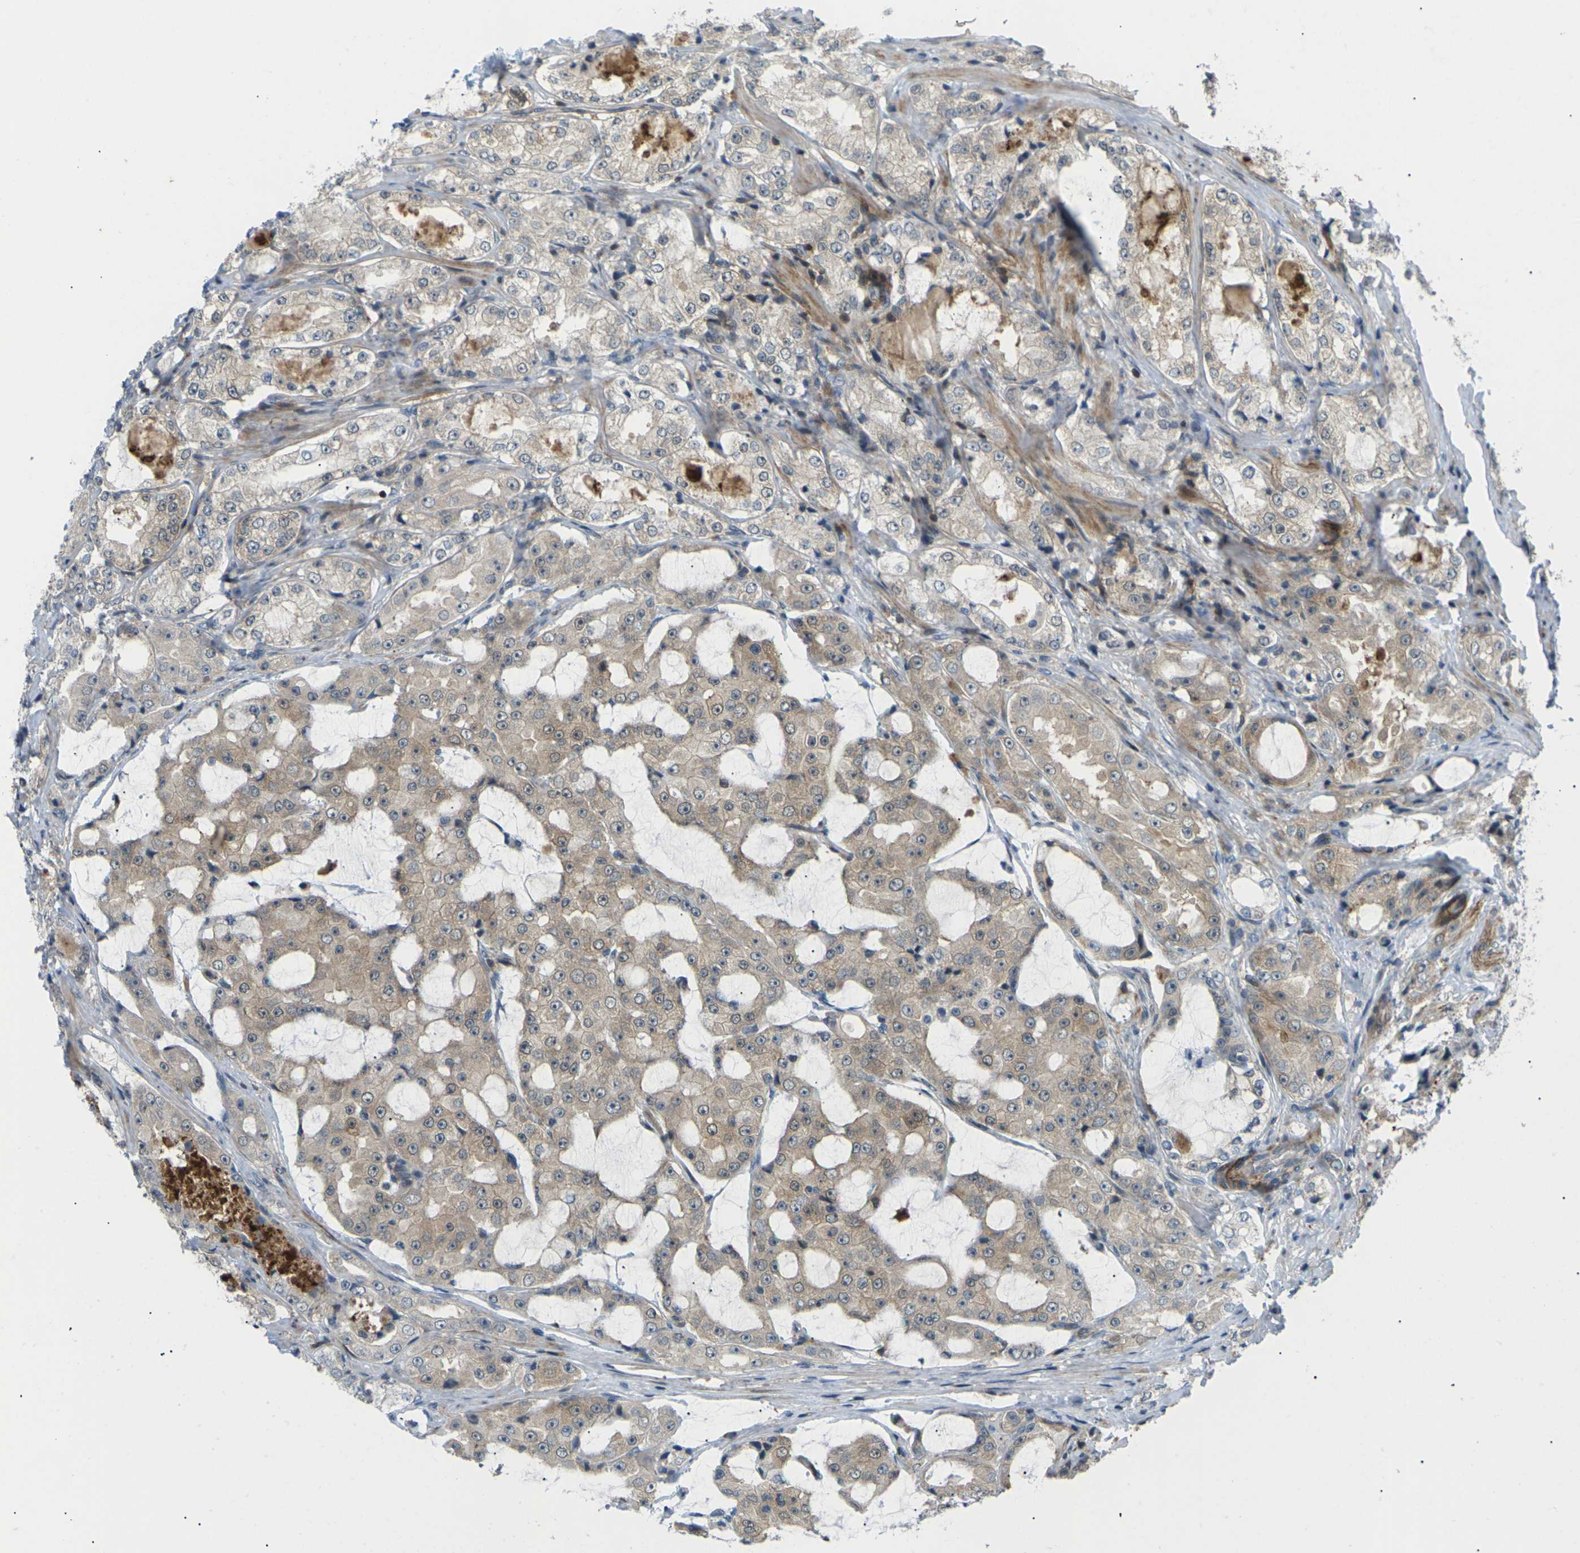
{"staining": {"intensity": "weak", "quantity": "25%-75%", "location": "cytoplasmic/membranous"}, "tissue": "prostate cancer", "cell_type": "Tumor cells", "image_type": "cancer", "snomed": [{"axis": "morphology", "description": "Adenocarcinoma, High grade"}, {"axis": "topography", "description": "Prostate"}], "caption": "Adenocarcinoma (high-grade) (prostate) tissue displays weak cytoplasmic/membranous expression in approximately 25%-75% of tumor cells, visualized by immunohistochemistry.", "gene": "RPS6KA3", "patient": {"sex": "male", "age": 73}}